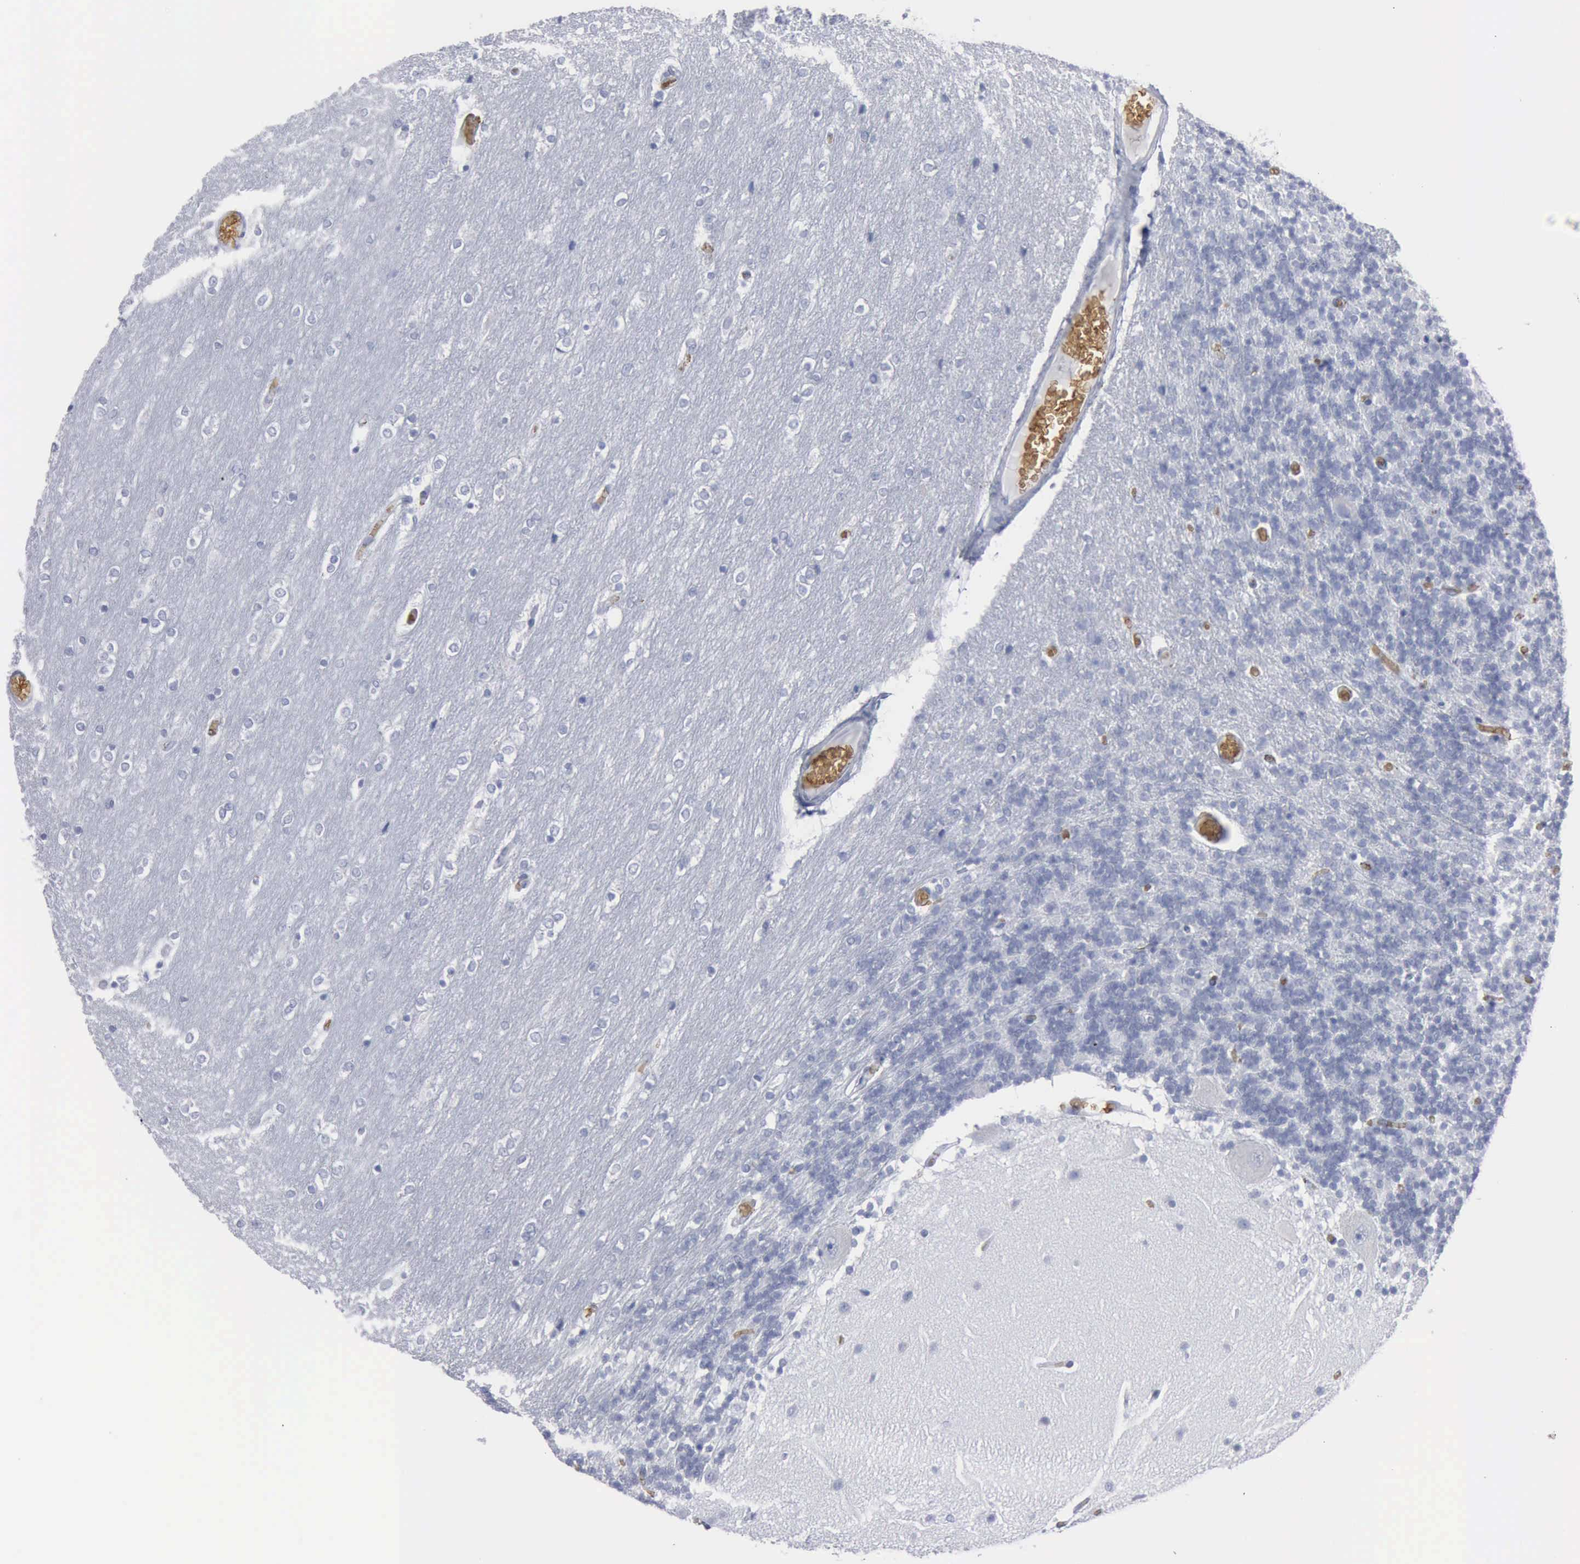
{"staining": {"intensity": "negative", "quantity": "none", "location": "none"}, "tissue": "cerebellum", "cell_type": "Cells in granular layer", "image_type": "normal", "snomed": [{"axis": "morphology", "description": "Normal tissue, NOS"}, {"axis": "topography", "description": "Cerebellum"}], "caption": "Normal cerebellum was stained to show a protein in brown. There is no significant staining in cells in granular layer. (Immunohistochemistry, brightfield microscopy, high magnification).", "gene": "TGFB1", "patient": {"sex": "female", "age": 54}}